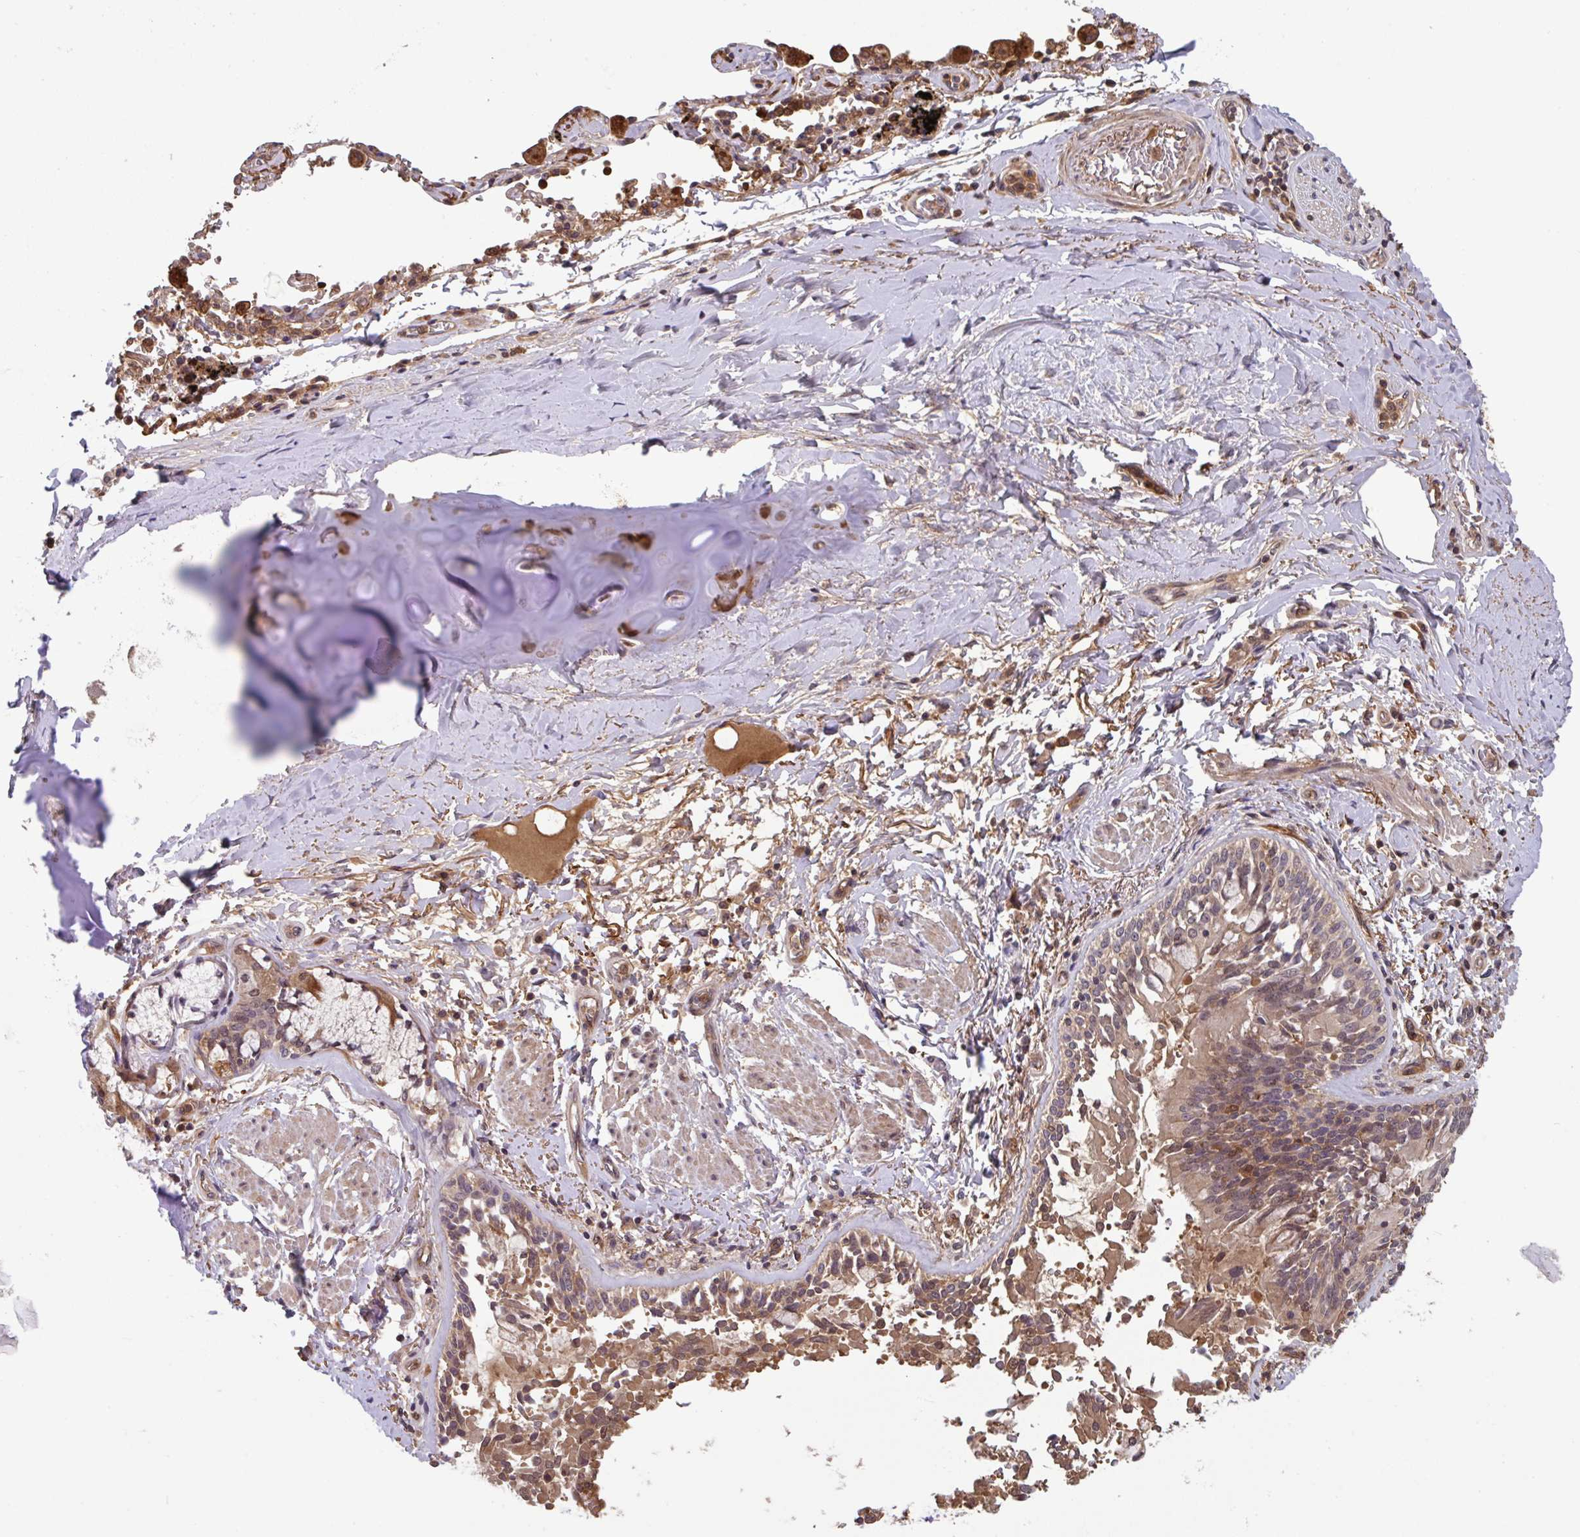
{"staining": {"intensity": "moderate", "quantity": ">75%", "location": "cytoplasmic/membranous"}, "tissue": "adipose tissue", "cell_type": "Adipocytes", "image_type": "normal", "snomed": [{"axis": "morphology", "description": "Normal tissue, NOS"}, {"axis": "morphology", "description": "Degeneration, NOS"}, {"axis": "topography", "description": "Cartilage tissue"}, {"axis": "topography", "description": "Lung"}], "caption": "Adipose tissue stained with a brown dye exhibits moderate cytoplasmic/membranous positive staining in approximately >75% of adipocytes.", "gene": "TIGAR", "patient": {"sex": "female", "age": 61}}